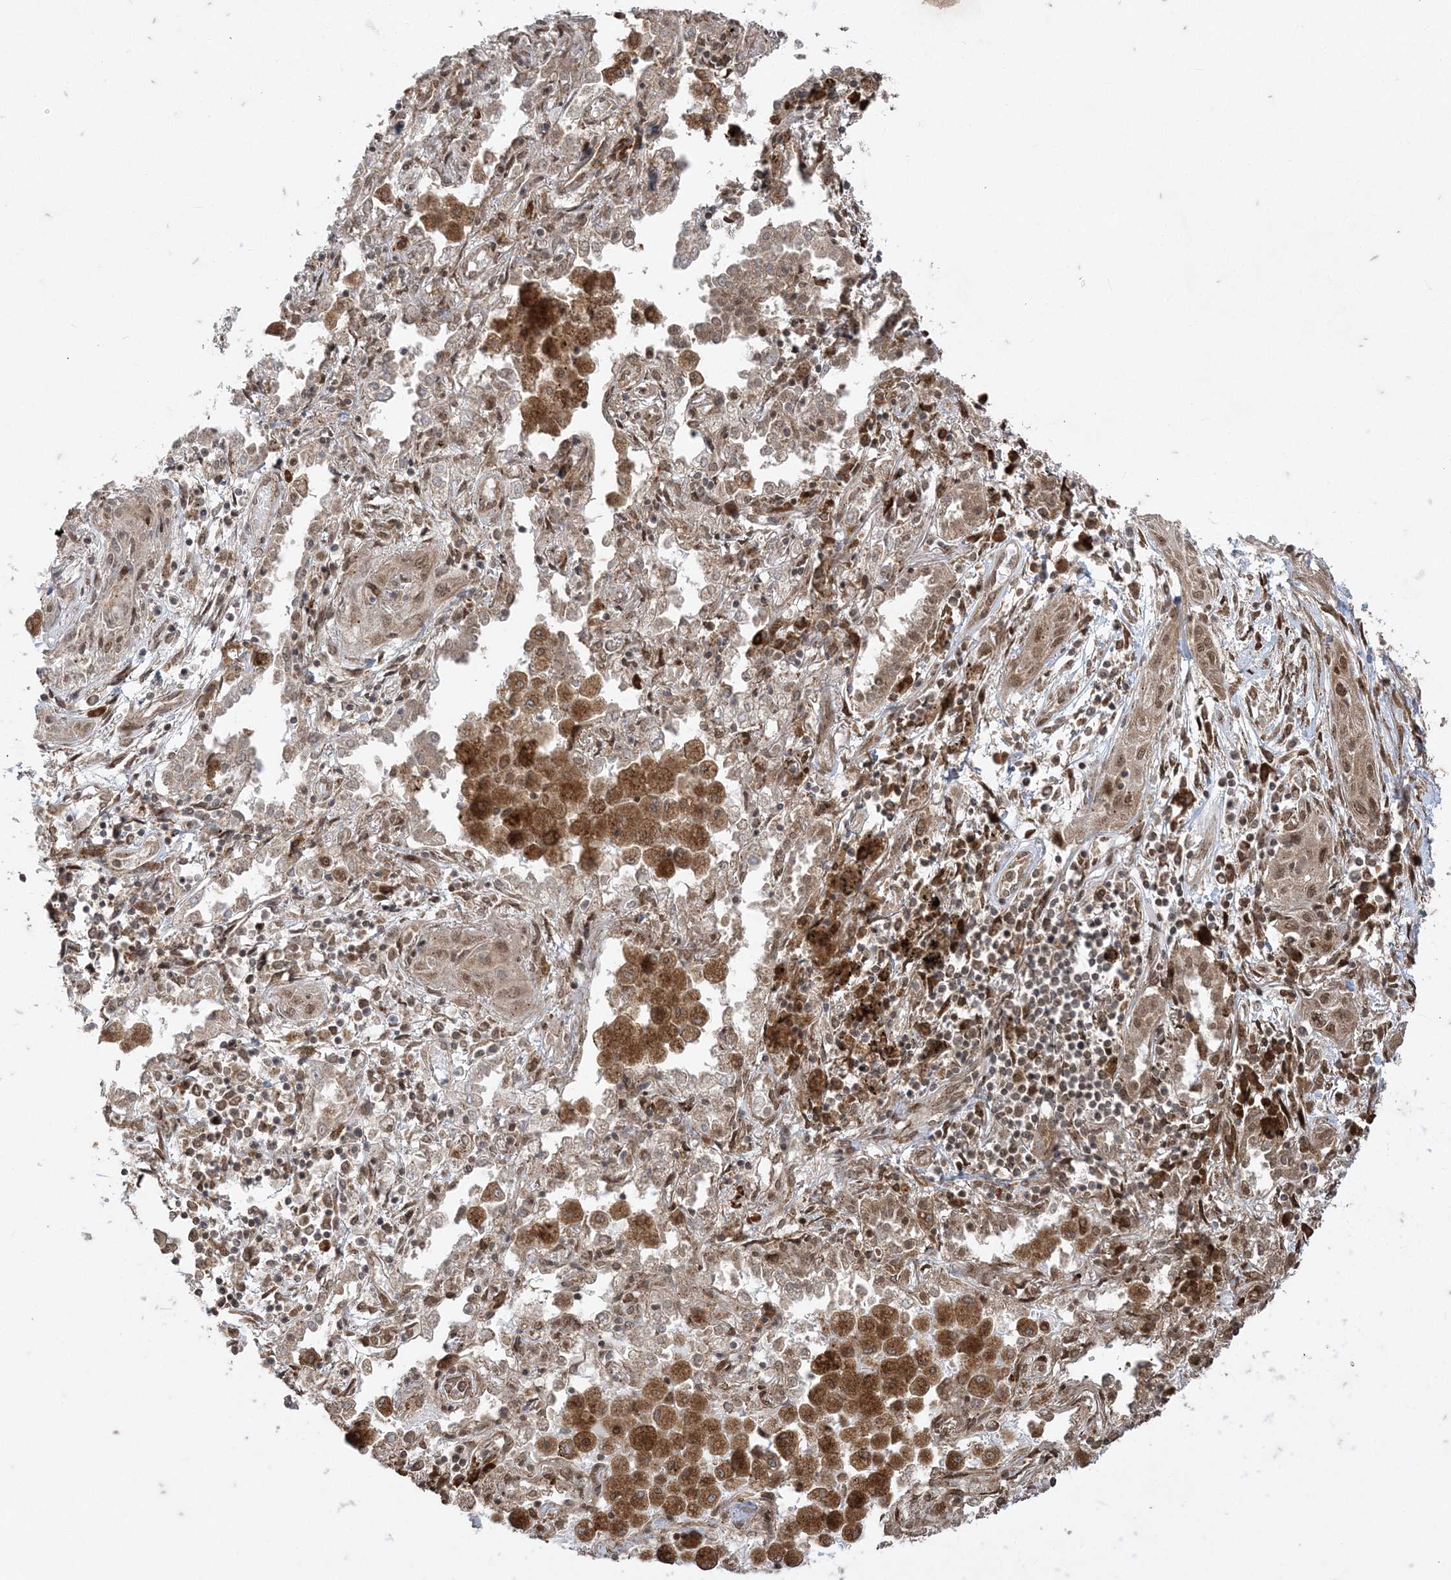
{"staining": {"intensity": "moderate", "quantity": ">75%", "location": "cytoplasmic/membranous,nuclear"}, "tissue": "lung cancer", "cell_type": "Tumor cells", "image_type": "cancer", "snomed": [{"axis": "morphology", "description": "Squamous cell carcinoma, NOS"}, {"axis": "topography", "description": "Lung"}], "caption": "This histopathology image reveals immunohistochemistry staining of squamous cell carcinoma (lung), with medium moderate cytoplasmic/membranous and nuclear expression in about >75% of tumor cells.", "gene": "RRAS", "patient": {"sex": "female", "age": 47}}